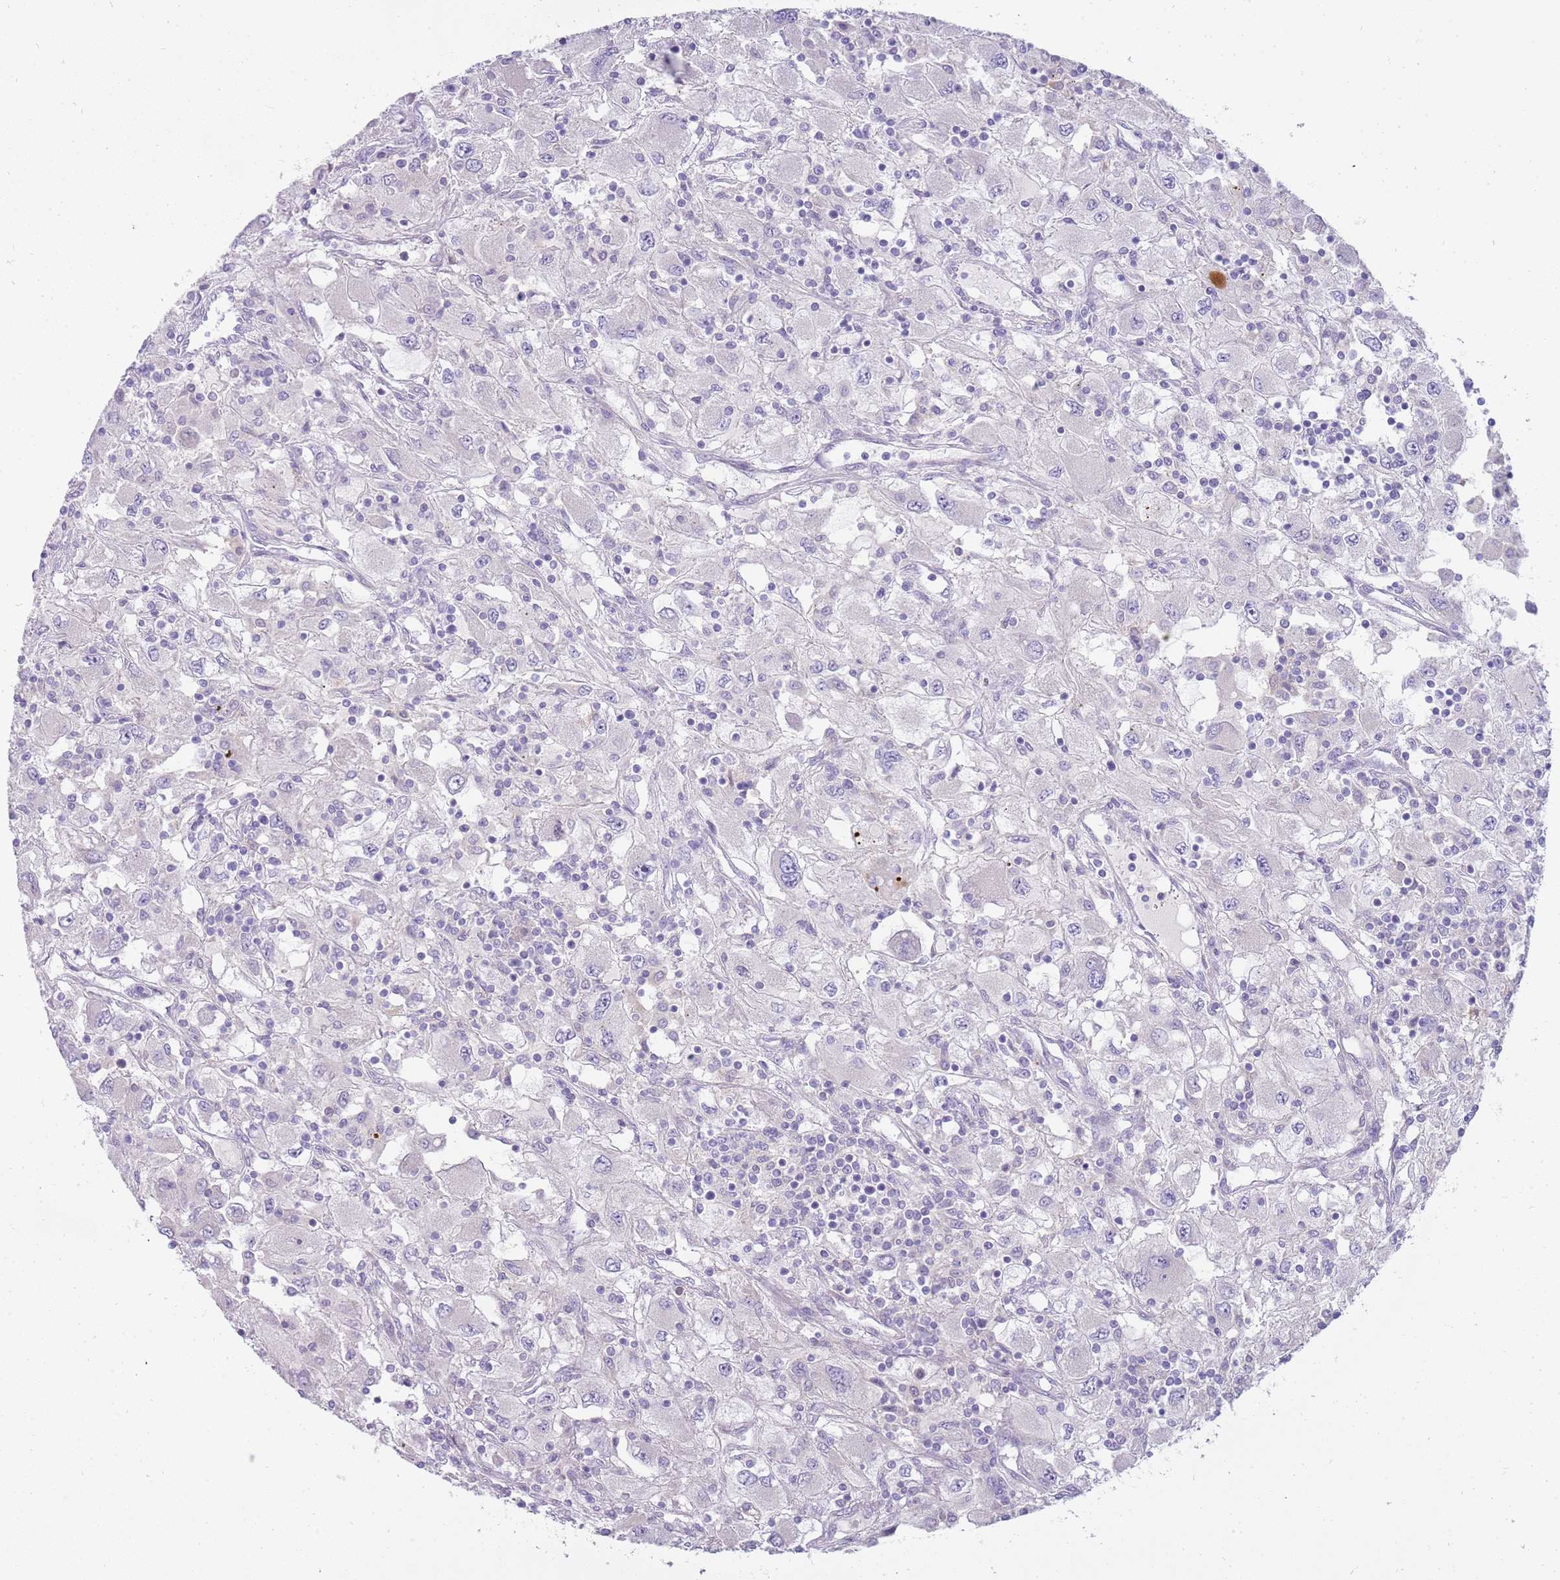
{"staining": {"intensity": "negative", "quantity": "none", "location": "none"}, "tissue": "renal cancer", "cell_type": "Tumor cells", "image_type": "cancer", "snomed": [{"axis": "morphology", "description": "Adenocarcinoma, NOS"}, {"axis": "topography", "description": "Kidney"}], "caption": "Immunohistochemistry (IHC) histopathology image of renal cancer stained for a protein (brown), which exhibits no staining in tumor cells. Brightfield microscopy of immunohistochemistry stained with DAB (3,3'-diaminobenzidine) (brown) and hematoxylin (blue), captured at high magnification.", "gene": "DIPK1C", "patient": {"sex": "female", "age": 67}}